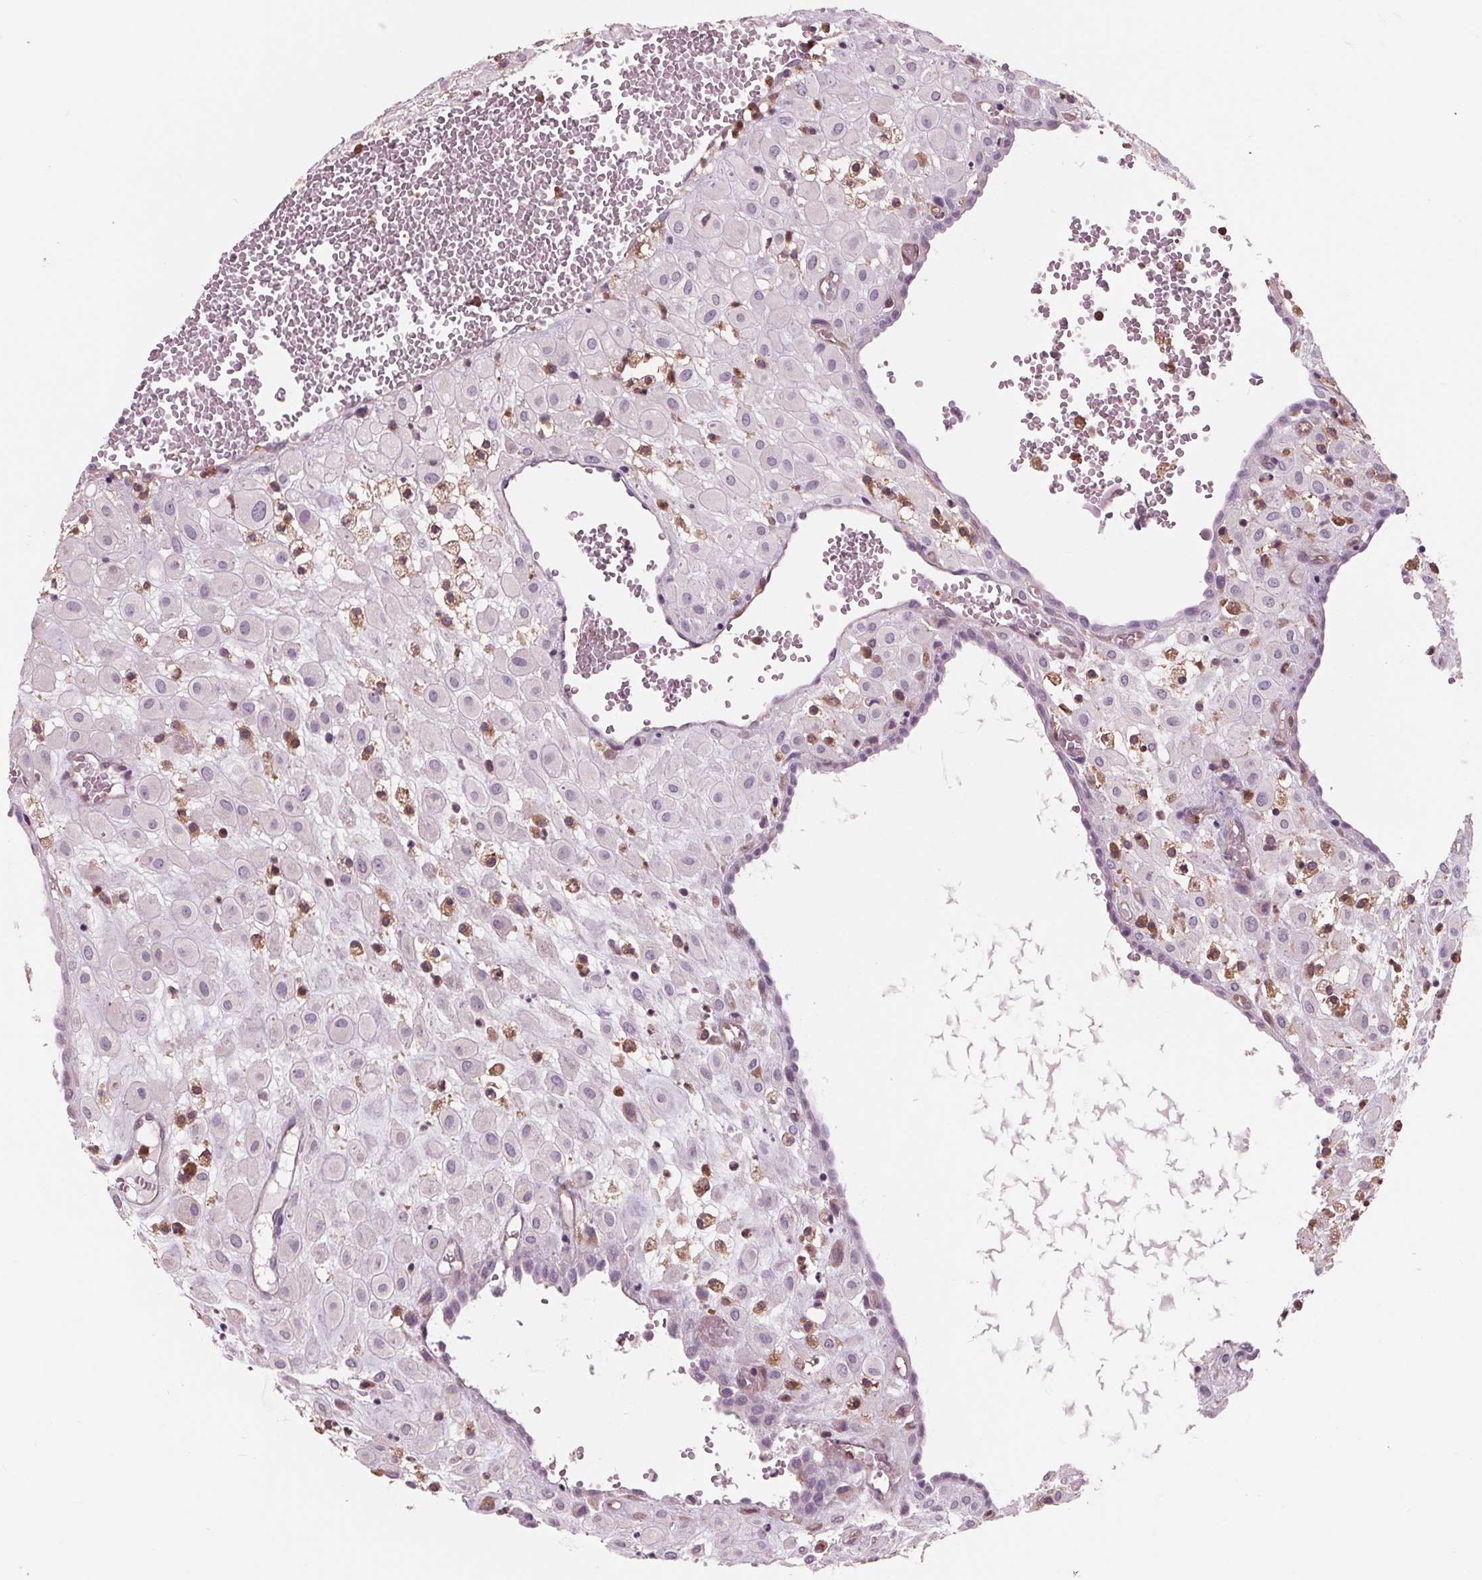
{"staining": {"intensity": "negative", "quantity": "none", "location": "none"}, "tissue": "placenta", "cell_type": "Decidual cells", "image_type": "normal", "snomed": [{"axis": "morphology", "description": "Normal tissue, NOS"}, {"axis": "topography", "description": "Placenta"}], "caption": "A high-resolution image shows IHC staining of benign placenta, which shows no significant staining in decidual cells. (Stains: DAB immunohistochemistry (IHC) with hematoxylin counter stain, Microscopy: brightfield microscopy at high magnification).", "gene": "ARHGAP25", "patient": {"sex": "female", "age": 24}}